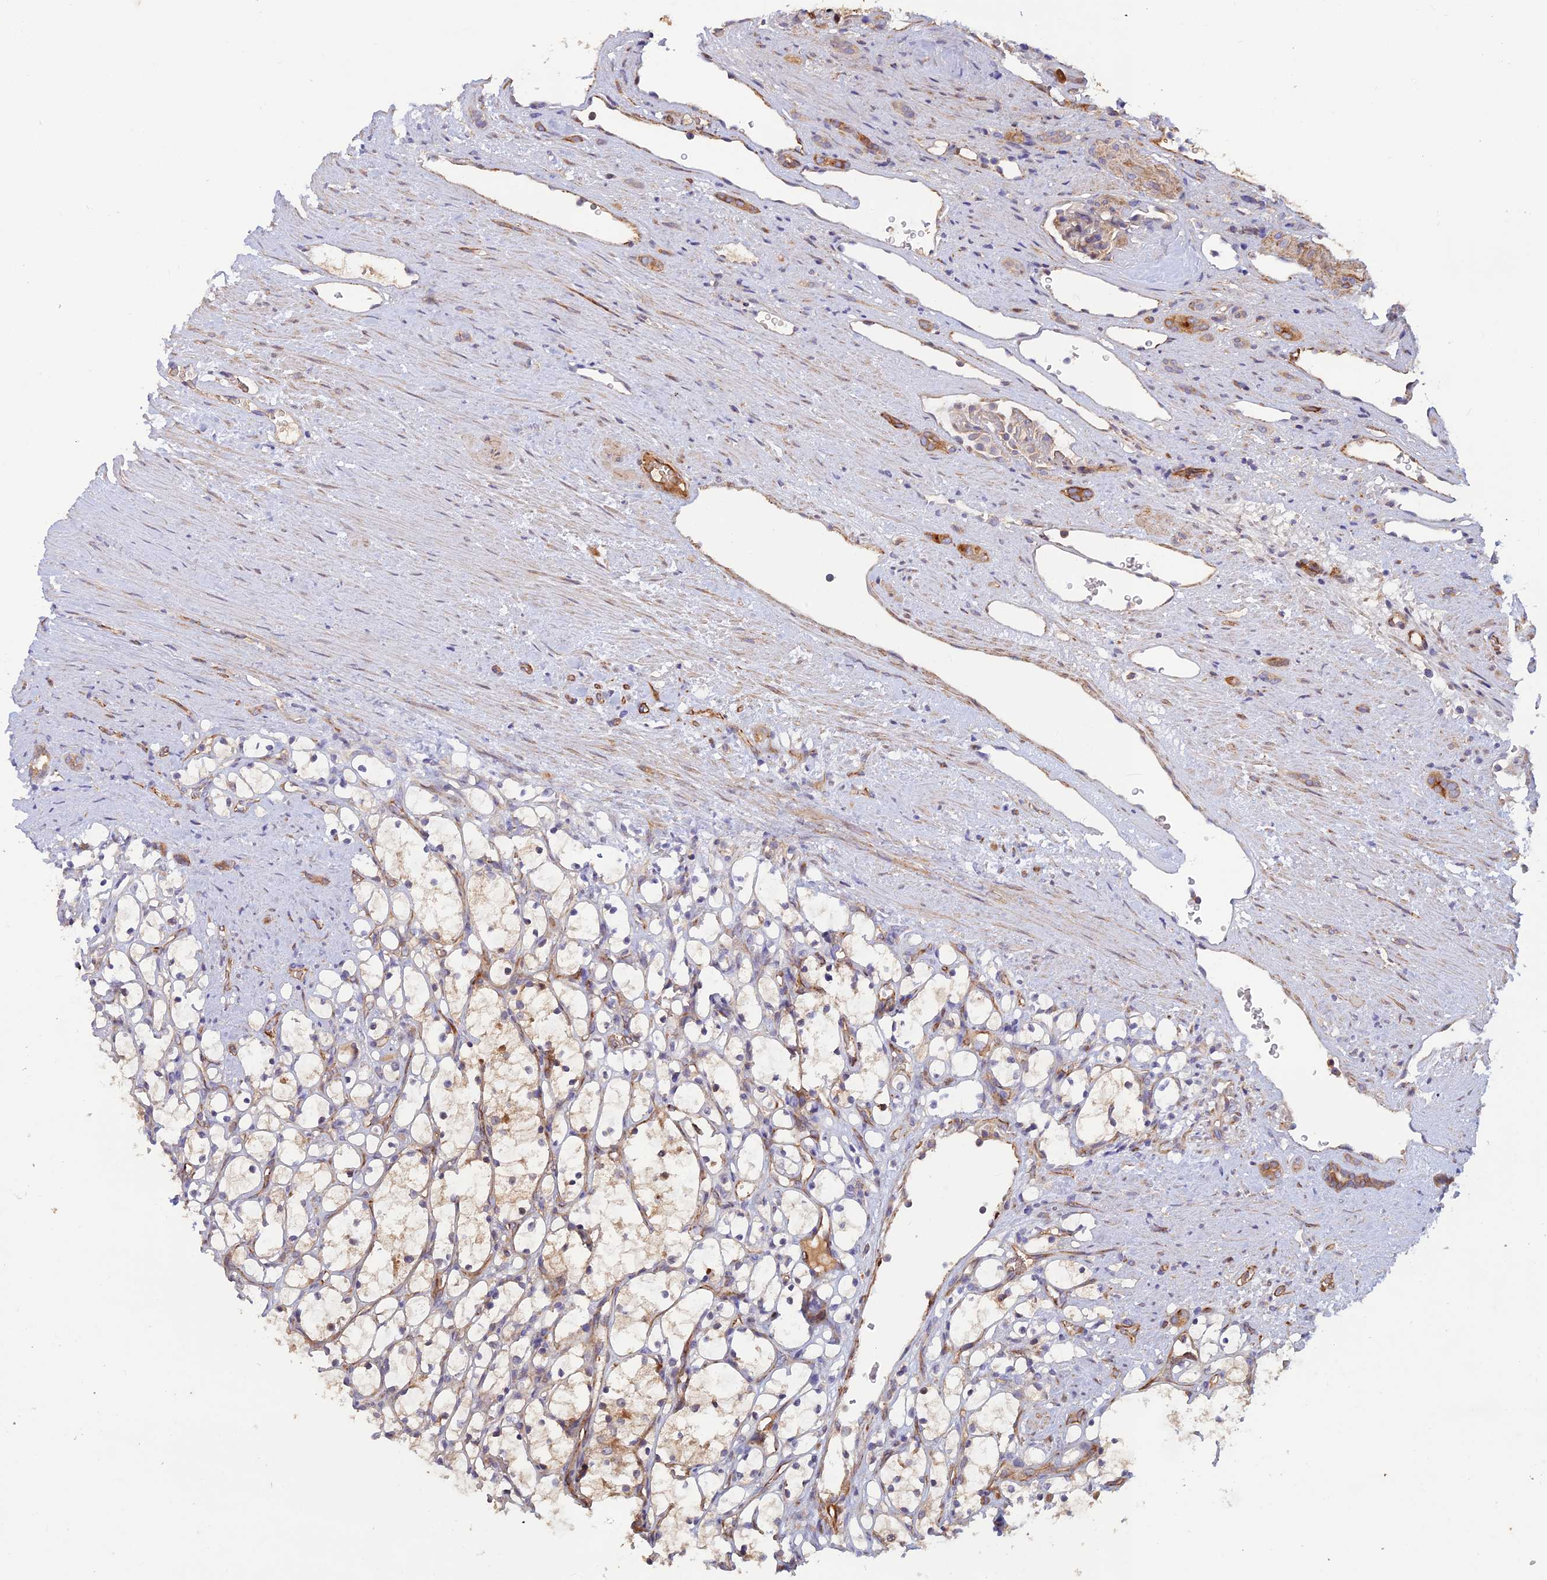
{"staining": {"intensity": "weak", "quantity": "<25%", "location": "cytoplasmic/membranous"}, "tissue": "renal cancer", "cell_type": "Tumor cells", "image_type": "cancer", "snomed": [{"axis": "morphology", "description": "Adenocarcinoma, NOS"}, {"axis": "topography", "description": "Kidney"}], "caption": "IHC photomicrograph of renal cancer (adenocarcinoma) stained for a protein (brown), which exhibits no staining in tumor cells.", "gene": "GMCL1", "patient": {"sex": "female", "age": 69}}